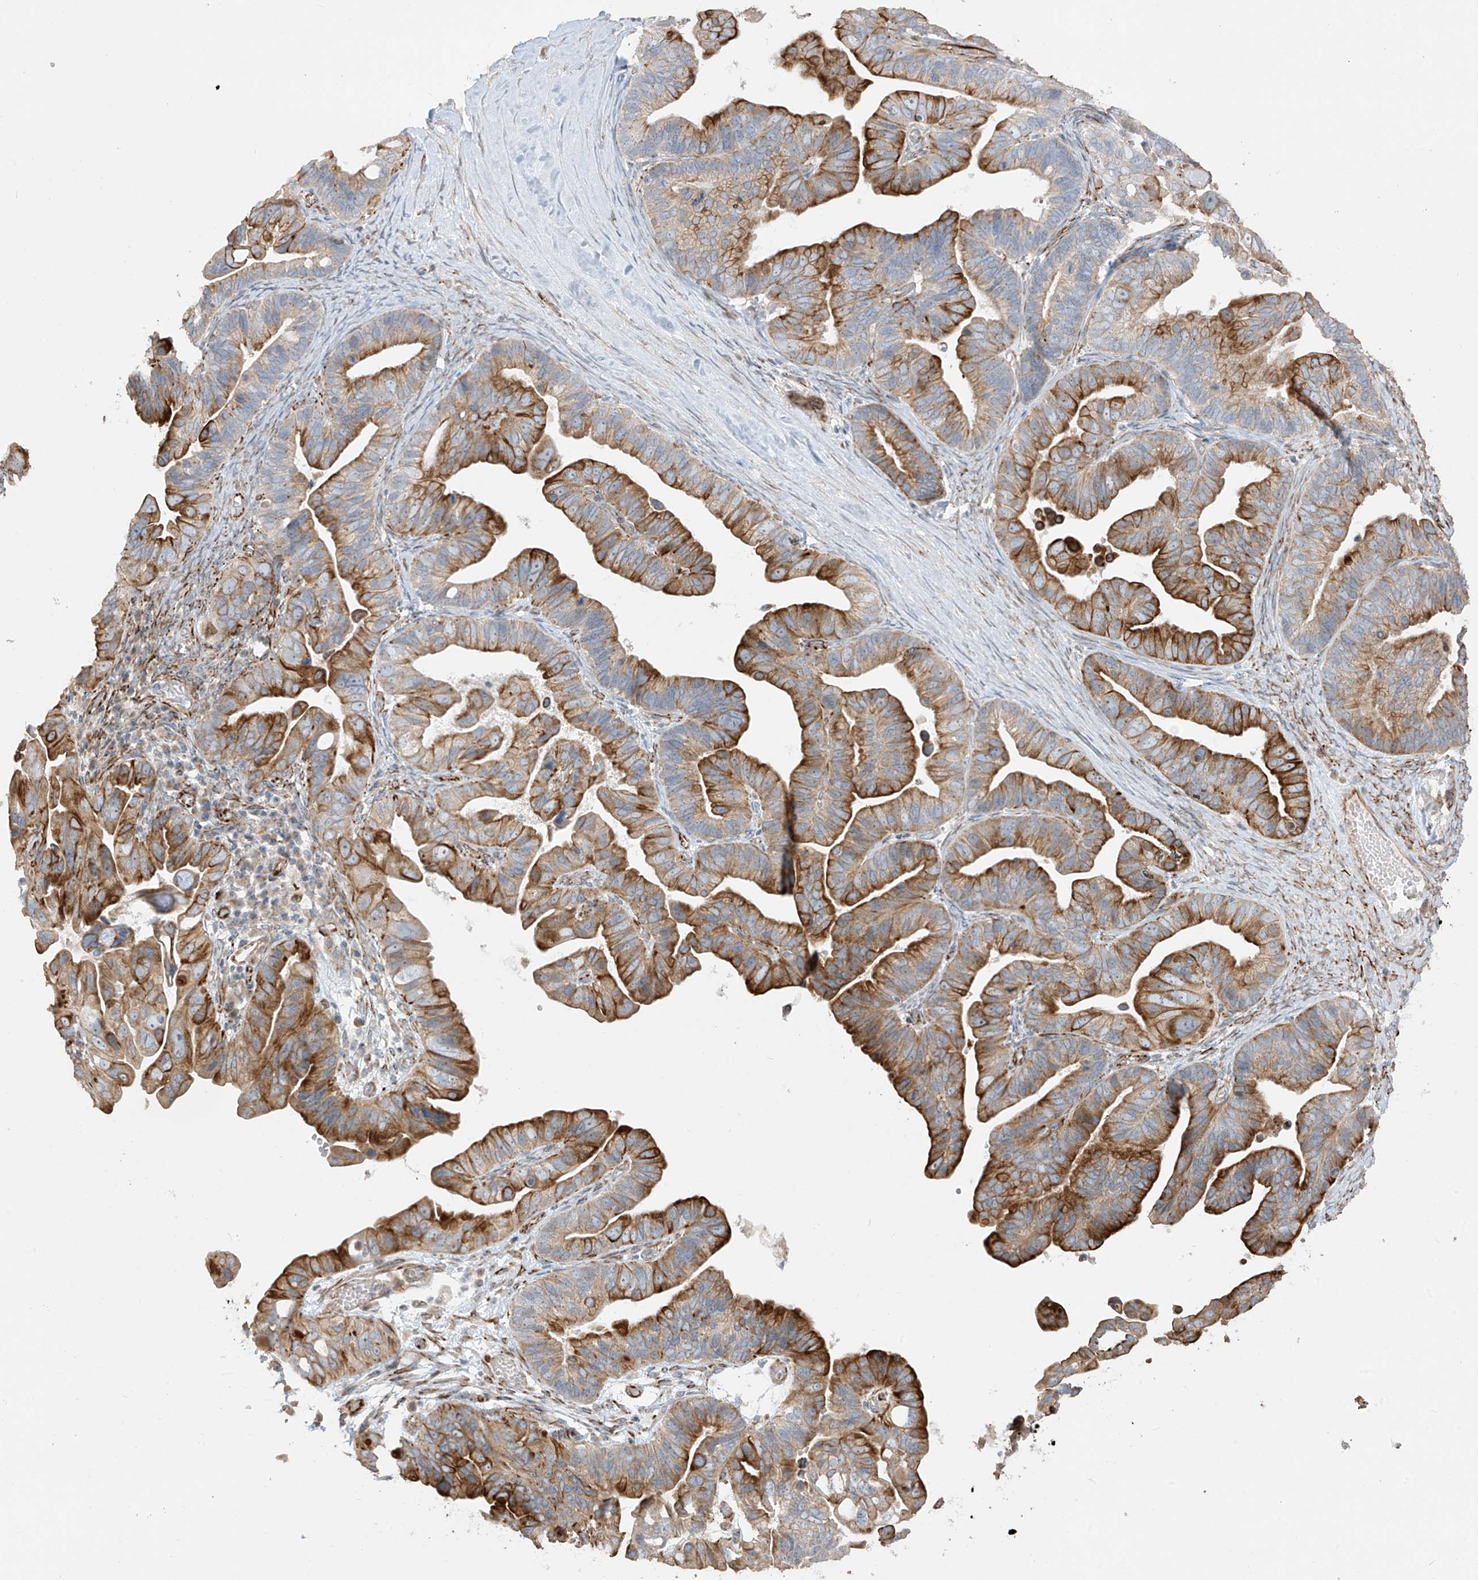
{"staining": {"intensity": "strong", "quantity": ">75%", "location": "cytoplasmic/membranous"}, "tissue": "ovarian cancer", "cell_type": "Tumor cells", "image_type": "cancer", "snomed": [{"axis": "morphology", "description": "Cystadenocarcinoma, serous, NOS"}, {"axis": "topography", "description": "Ovary"}], "caption": "Serous cystadenocarcinoma (ovarian) stained for a protein (brown) shows strong cytoplasmic/membranous positive expression in approximately >75% of tumor cells.", "gene": "DCDC2", "patient": {"sex": "female", "age": 56}}